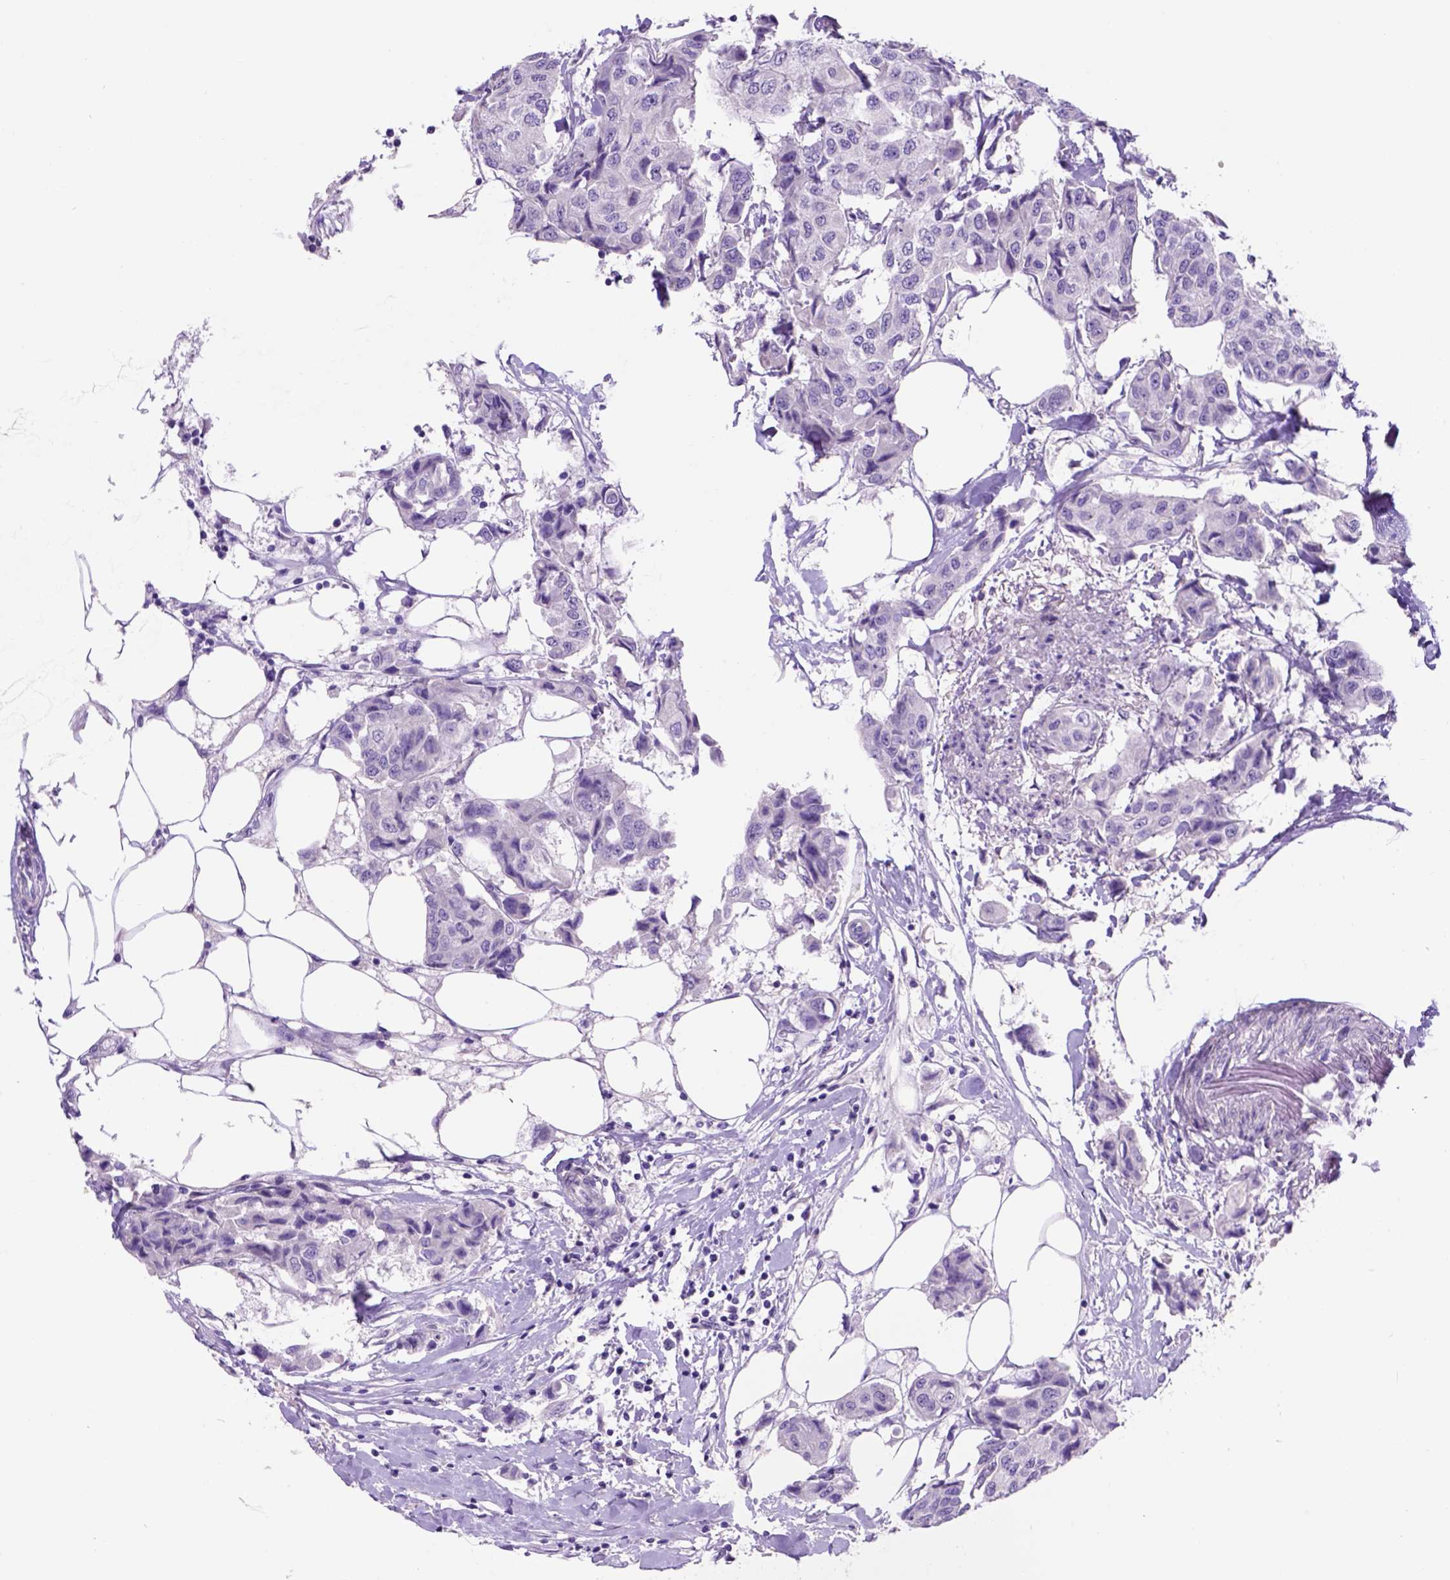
{"staining": {"intensity": "negative", "quantity": "none", "location": "none"}, "tissue": "breast cancer", "cell_type": "Tumor cells", "image_type": "cancer", "snomed": [{"axis": "morphology", "description": "Duct carcinoma"}, {"axis": "topography", "description": "Breast"}, {"axis": "topography", "description": "Lymph node"}], "caption": "Tumor cells are negative for brown protein staining in breast infiltrating ductal carcinoma.", "gene": "EGFR", "patient": {"sex": "female", "age": 80}}